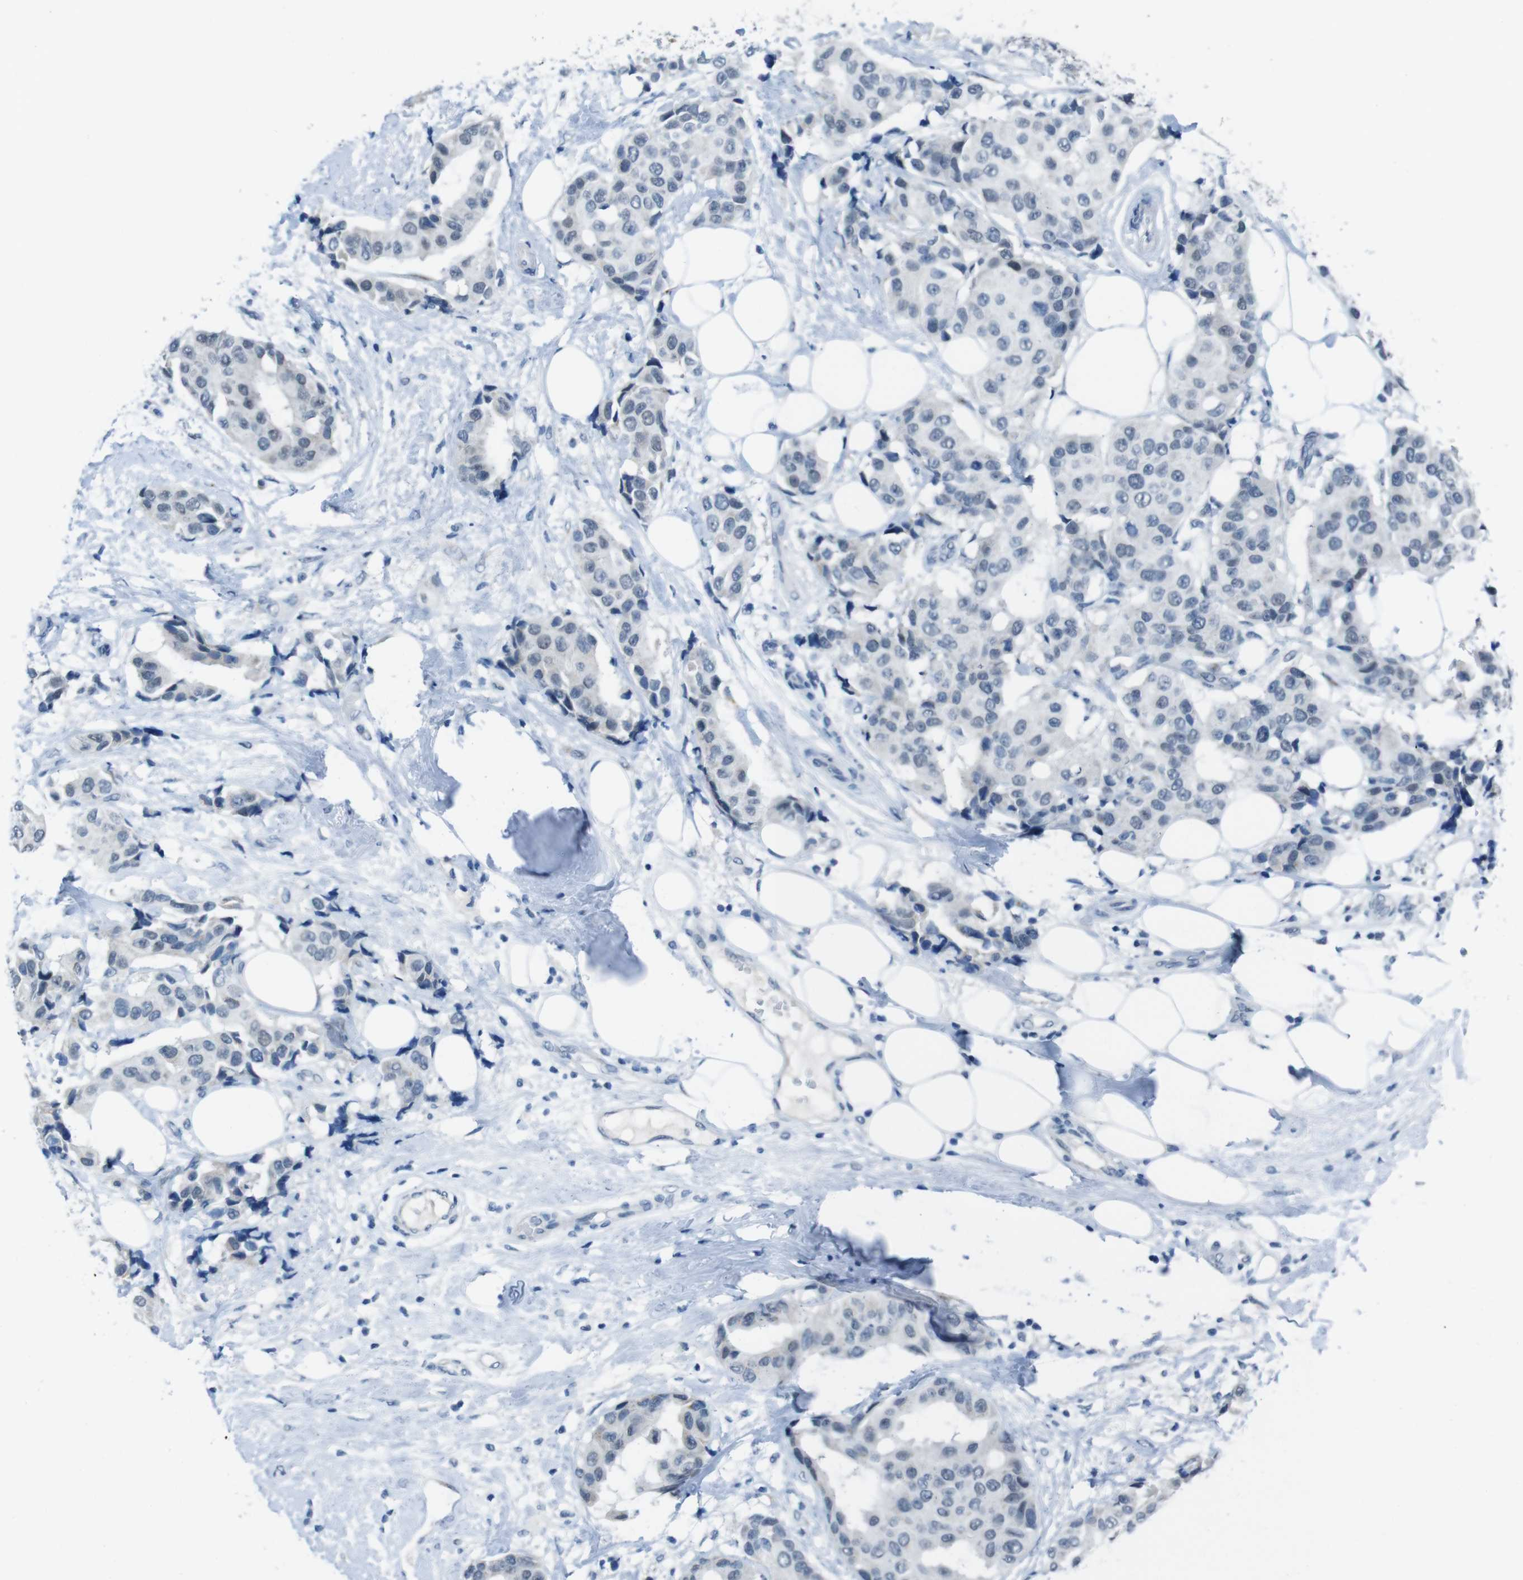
{"staining": {"intensity": "negative", "quantity": "none", "location": "none"}, "tissue": "breast cancer", "cell_type": "Tumor cells", "image_type": "cancer", "snomed": [{"axis": "morphology", "description": "Normal tissue, NOS"}, {"axis": "morphology", "description": "Duct carcinoma"}, {"axis": "topography", "description": "Breast"}], "caption": "Immunohistochemistry image of breast cancer stained for a protein (brown), which demonstrates no staining in tumor cells. Brightfield microscopy of immunohistochemistry stained with DAB (brown) and hematoxylin (blue), captured at high magnification.", "gene": "CDHR2", "patient": {"sex": "female", "age": 39}}